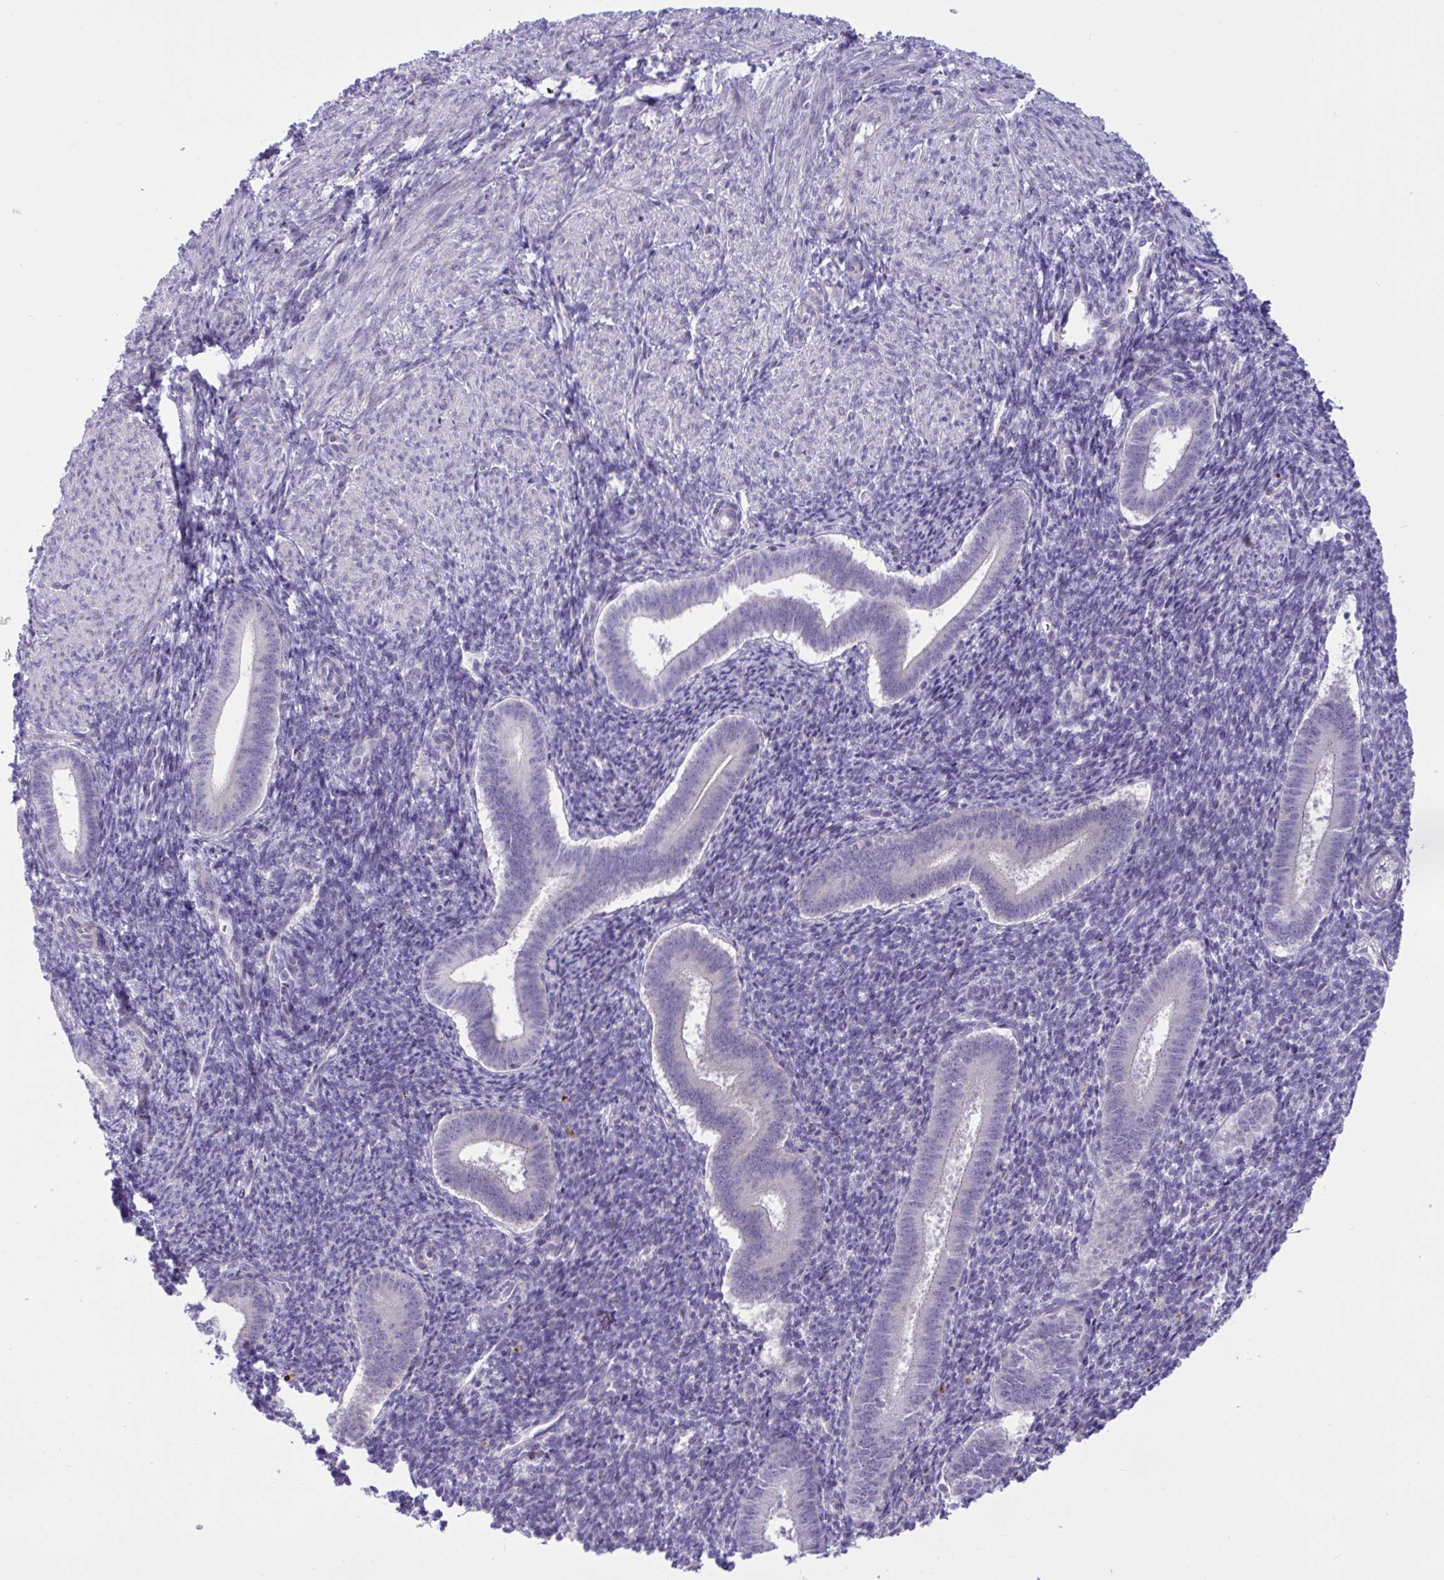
{"staining": {"intensity": "negative", "quantity": "none", "location": "none"}, "tissue": "endometrium", "cell_type": "Cells in endometrial stroma", "image_type": "normal", "snomed": [{"axis": "morphology", "description": "Normal tissue, NOS"}, {"axis": "topography", "description": "Endometrium"}], "caption": "Micrograph shows no significant protein staining in cells in endometrial stroma of benign endometrium.", "gene": "WDR97", "patient": {"sex": "female", "age": 25}}